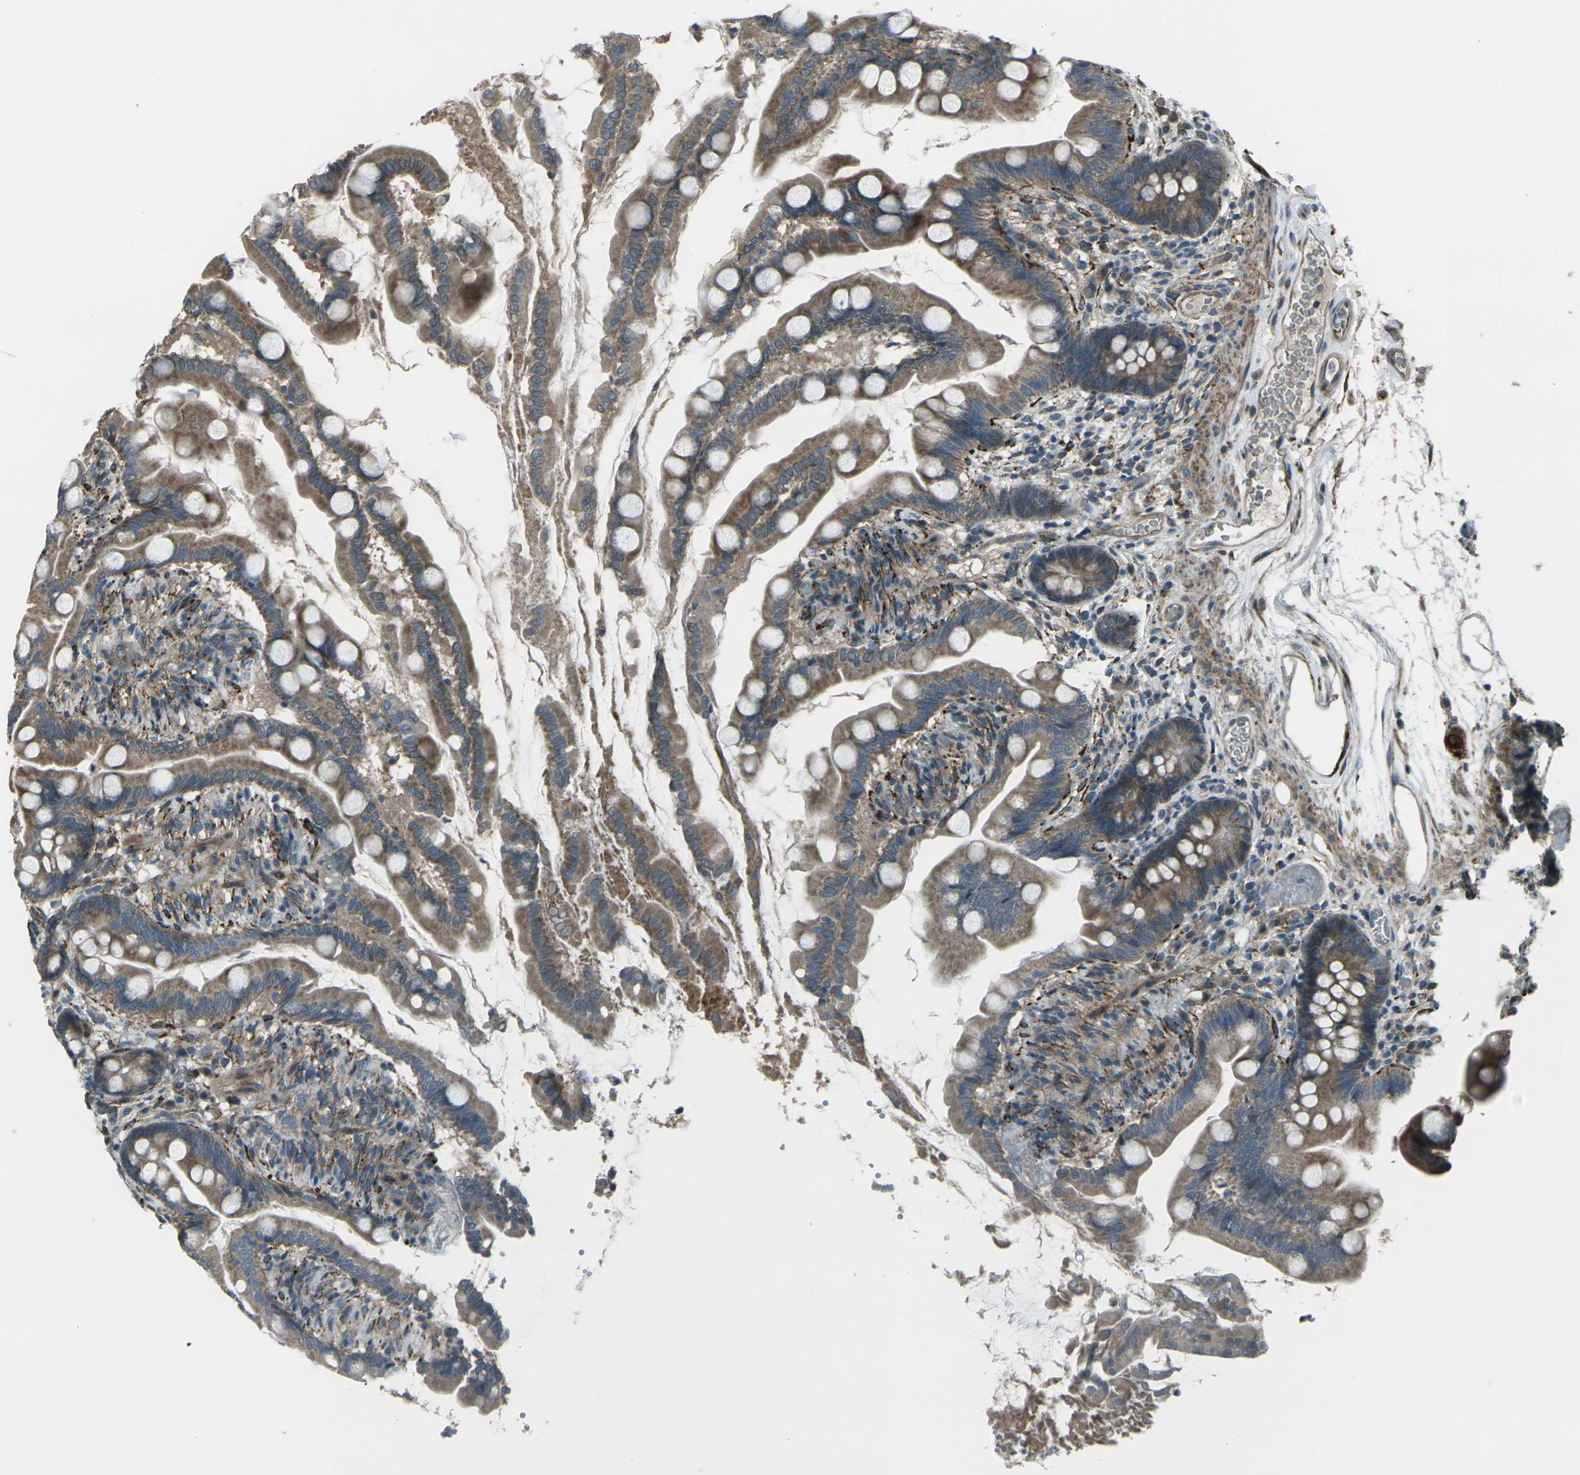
{"staining": {"intensity": "moderate", "quantity": ">75%", "location": "cytoplasmic/membranous"}, "tissue": "small intestine", "cell_type": "Glandular cells", "image_type": "normal", "snomed": [{"axis": "morphology", "description": "Normal tissue, NOS"}, {"axis": "topography", "description": "Small intestine"}], "caption": "The histopathology image exhibits a brown stain indicating the presence of a protein in the cytoplasmic/membranous of glandular cells in small intestine.", "gene": "LSMEM1", "patient": {"sex": "female", "age": 56}}